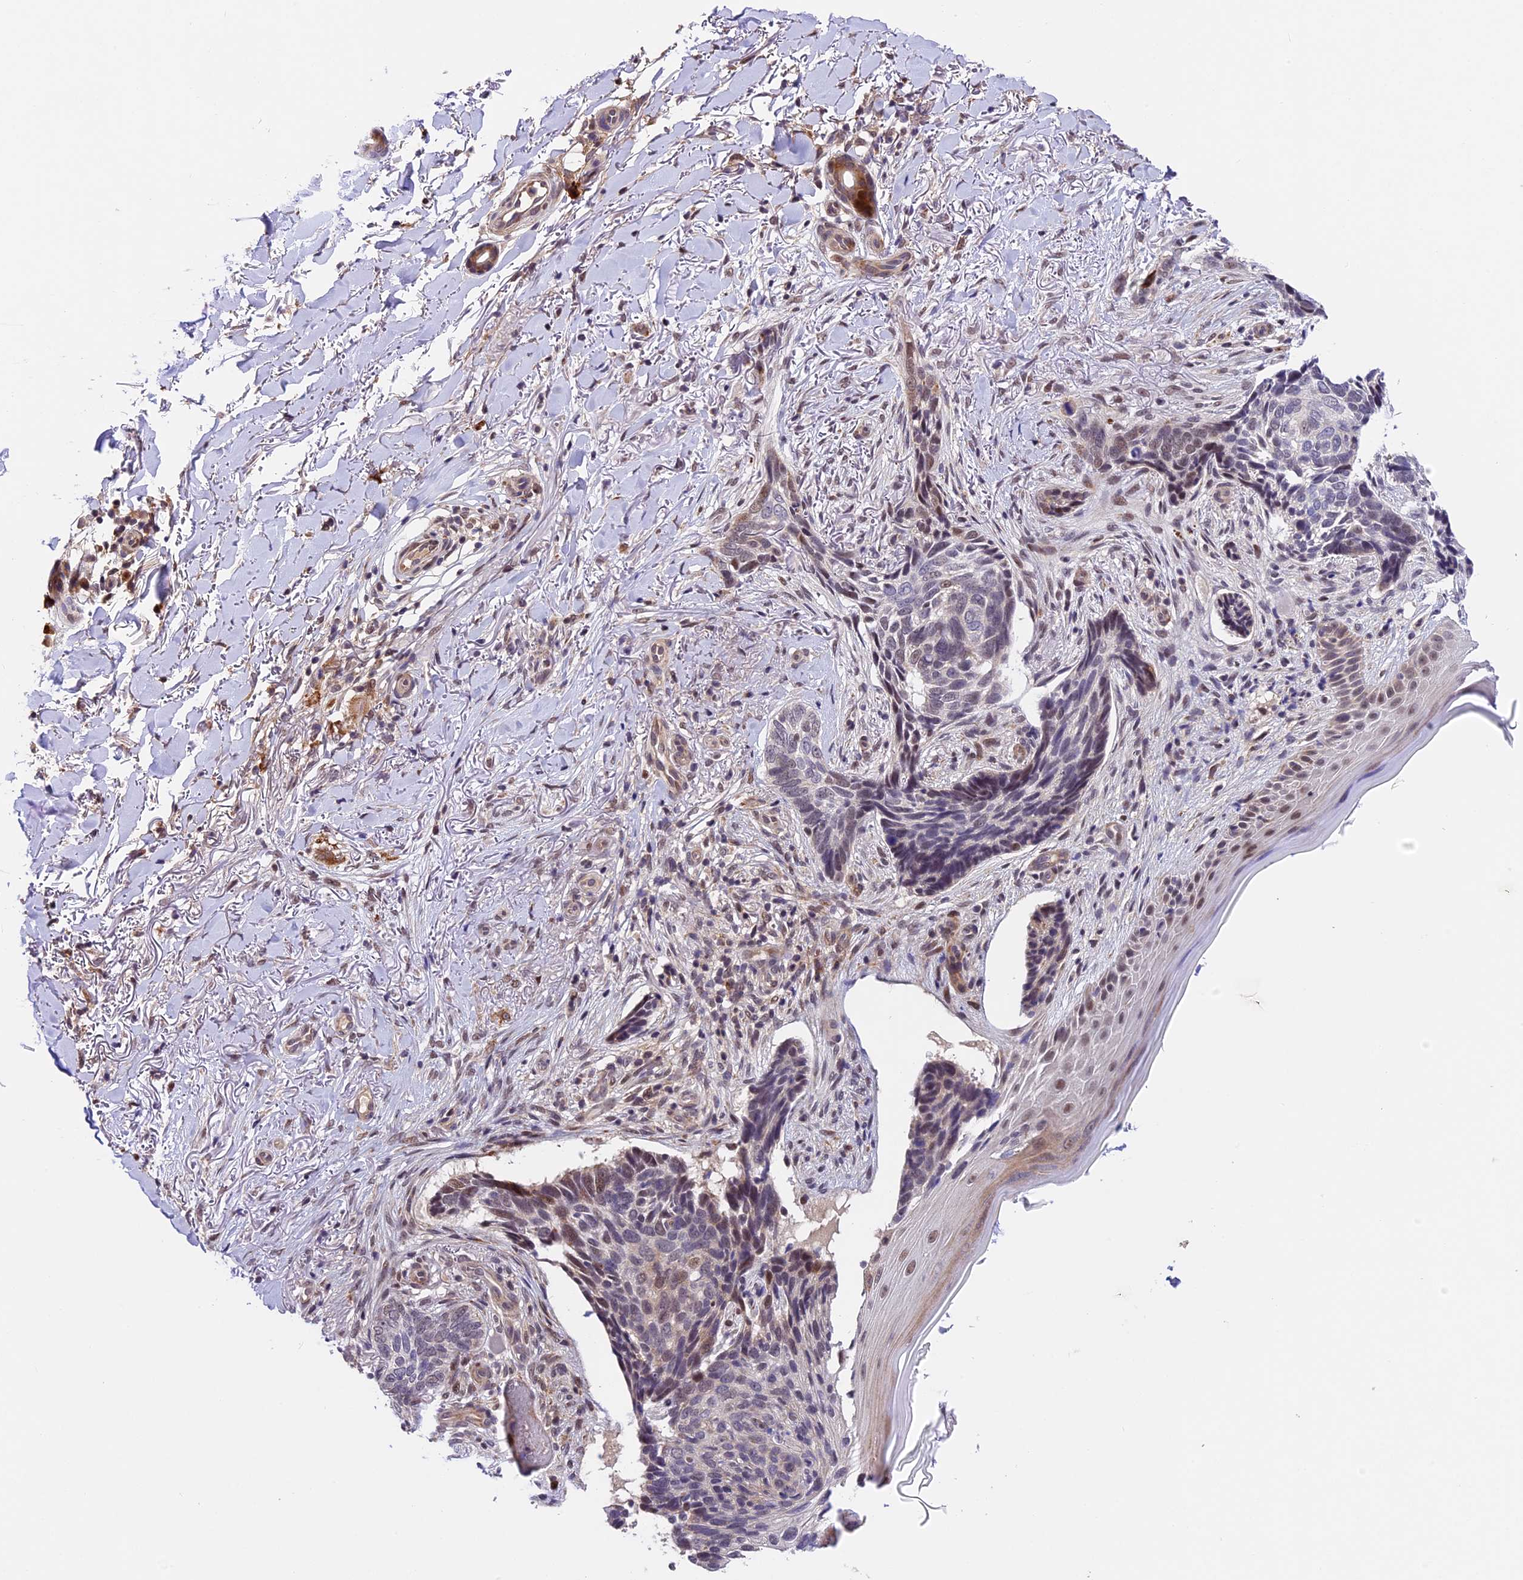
{"staining": {"intensity": "weak", "quantity": "<25%", "location": "nuclear"}, "tissue": "skin cancer", "cell_type": "Tumor cells", "image_type": "cancer", "snomed": [{"axis": "morphology", "description": "Normal tissue, NOS"}, {"axis": "morphology", "description": "Basal cell carcinoma"}, {"axis": "topography", "description": "Skin"}], "caption": "Micrograph shows no significant protein staining in tumor cells of skin basal cell carcinoma. (DAB (3,3'-diaminobenzidine) immunohistochemistry (IHC) with hematoxylin counter stain).", "gene": "FBXO45", "patient": {"sex": "female", "age": 67}}